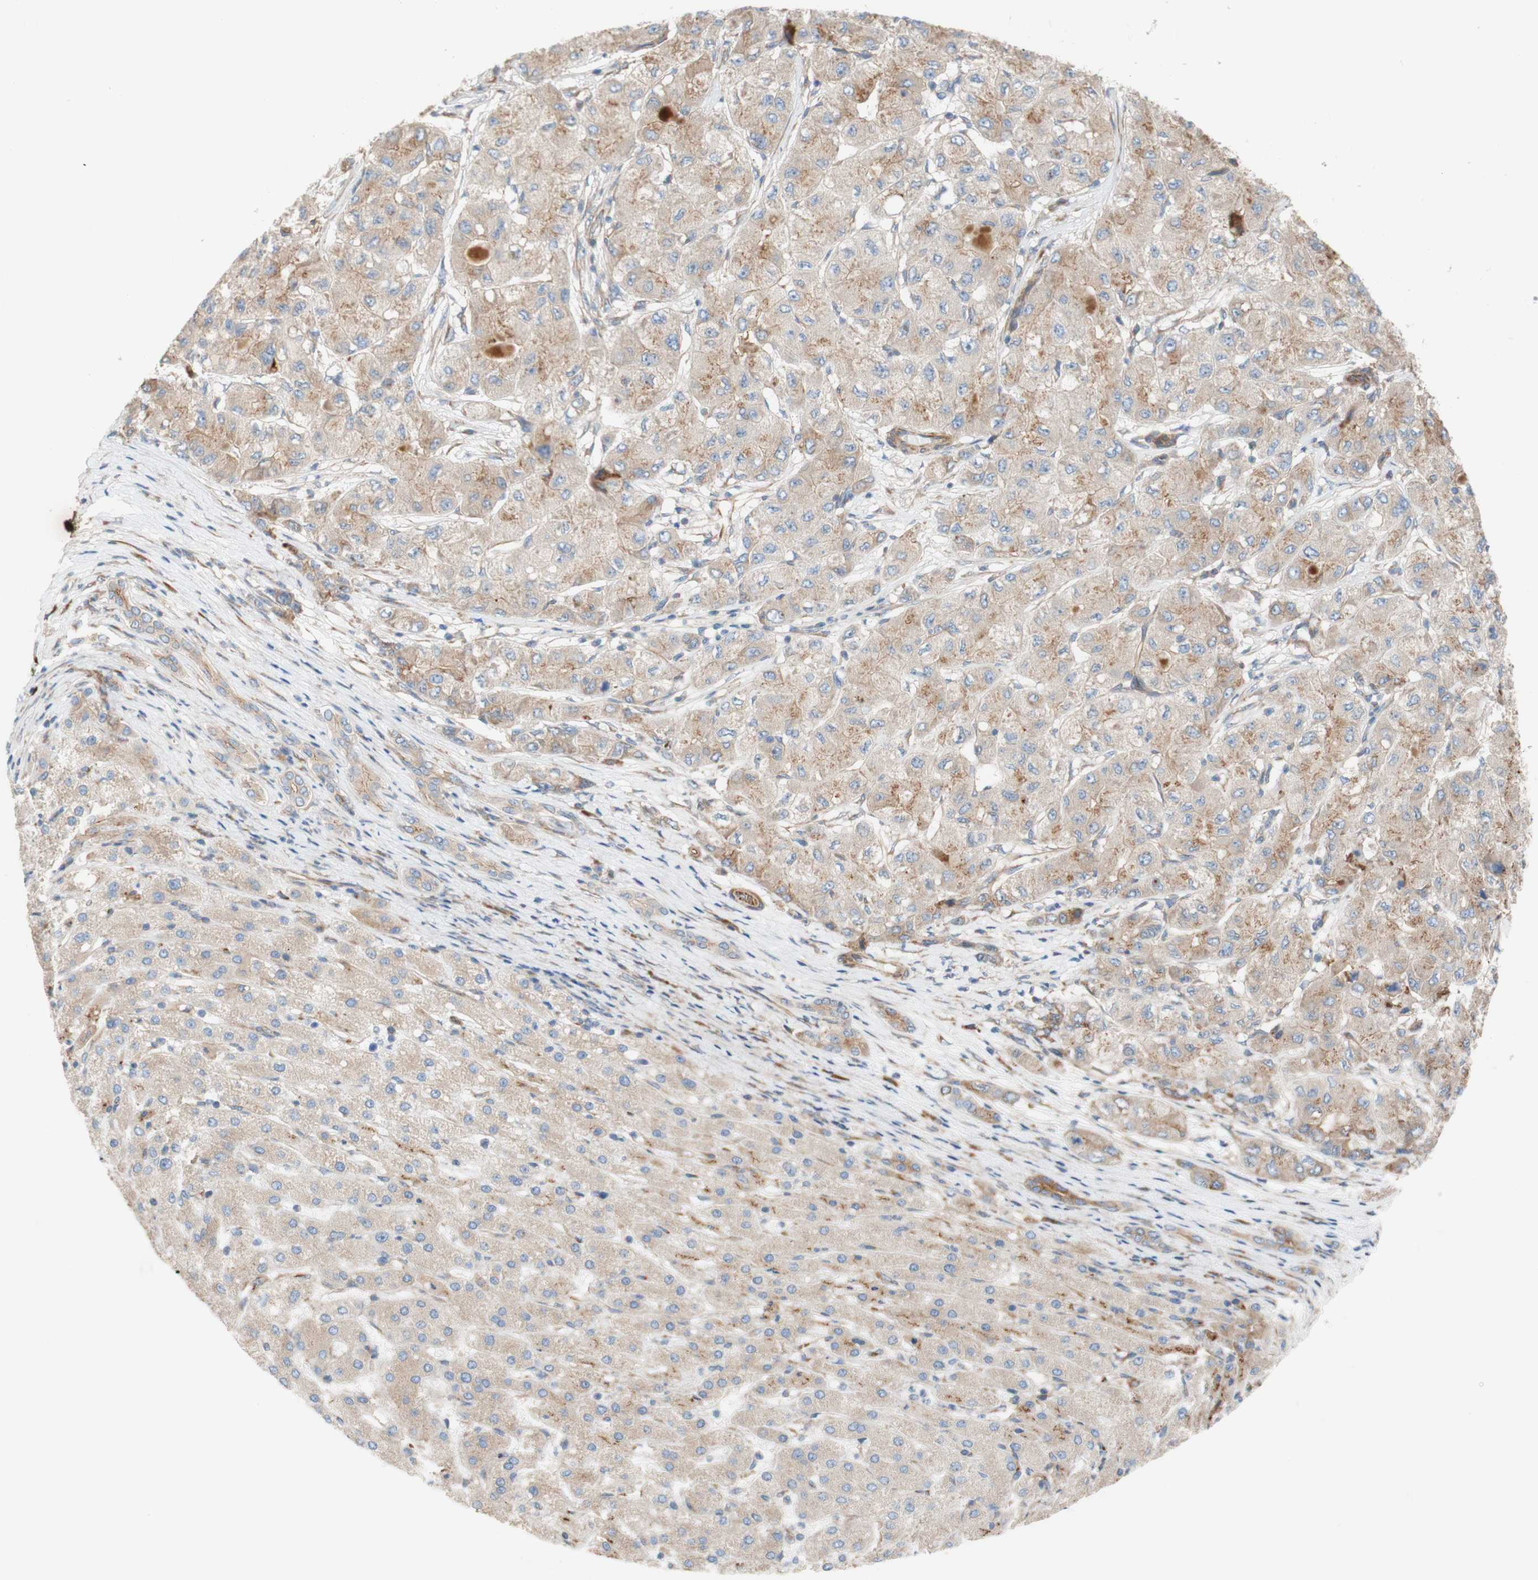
{"staining": {"intensity": "moderate", "quantity": ">75%", "location": "cytoplasmic/membranous"}, "tissue": "liver cancer", "cell_type": "Tumor cells", "image_type": "cancer", "snomed": [{"axis": "morphology", "description": "Carcinoma, Hepatocellular, NOS"}, {"axis": "topography", "description": "Liver"}], "caption": "Liver cancer stained with a brown dye exhibits moderate cytoplasmic/membranous positive positivity in about >75% of tumor cells.", "gene": "C1orf43", "patient": {"sex": "male", "age": 80}}